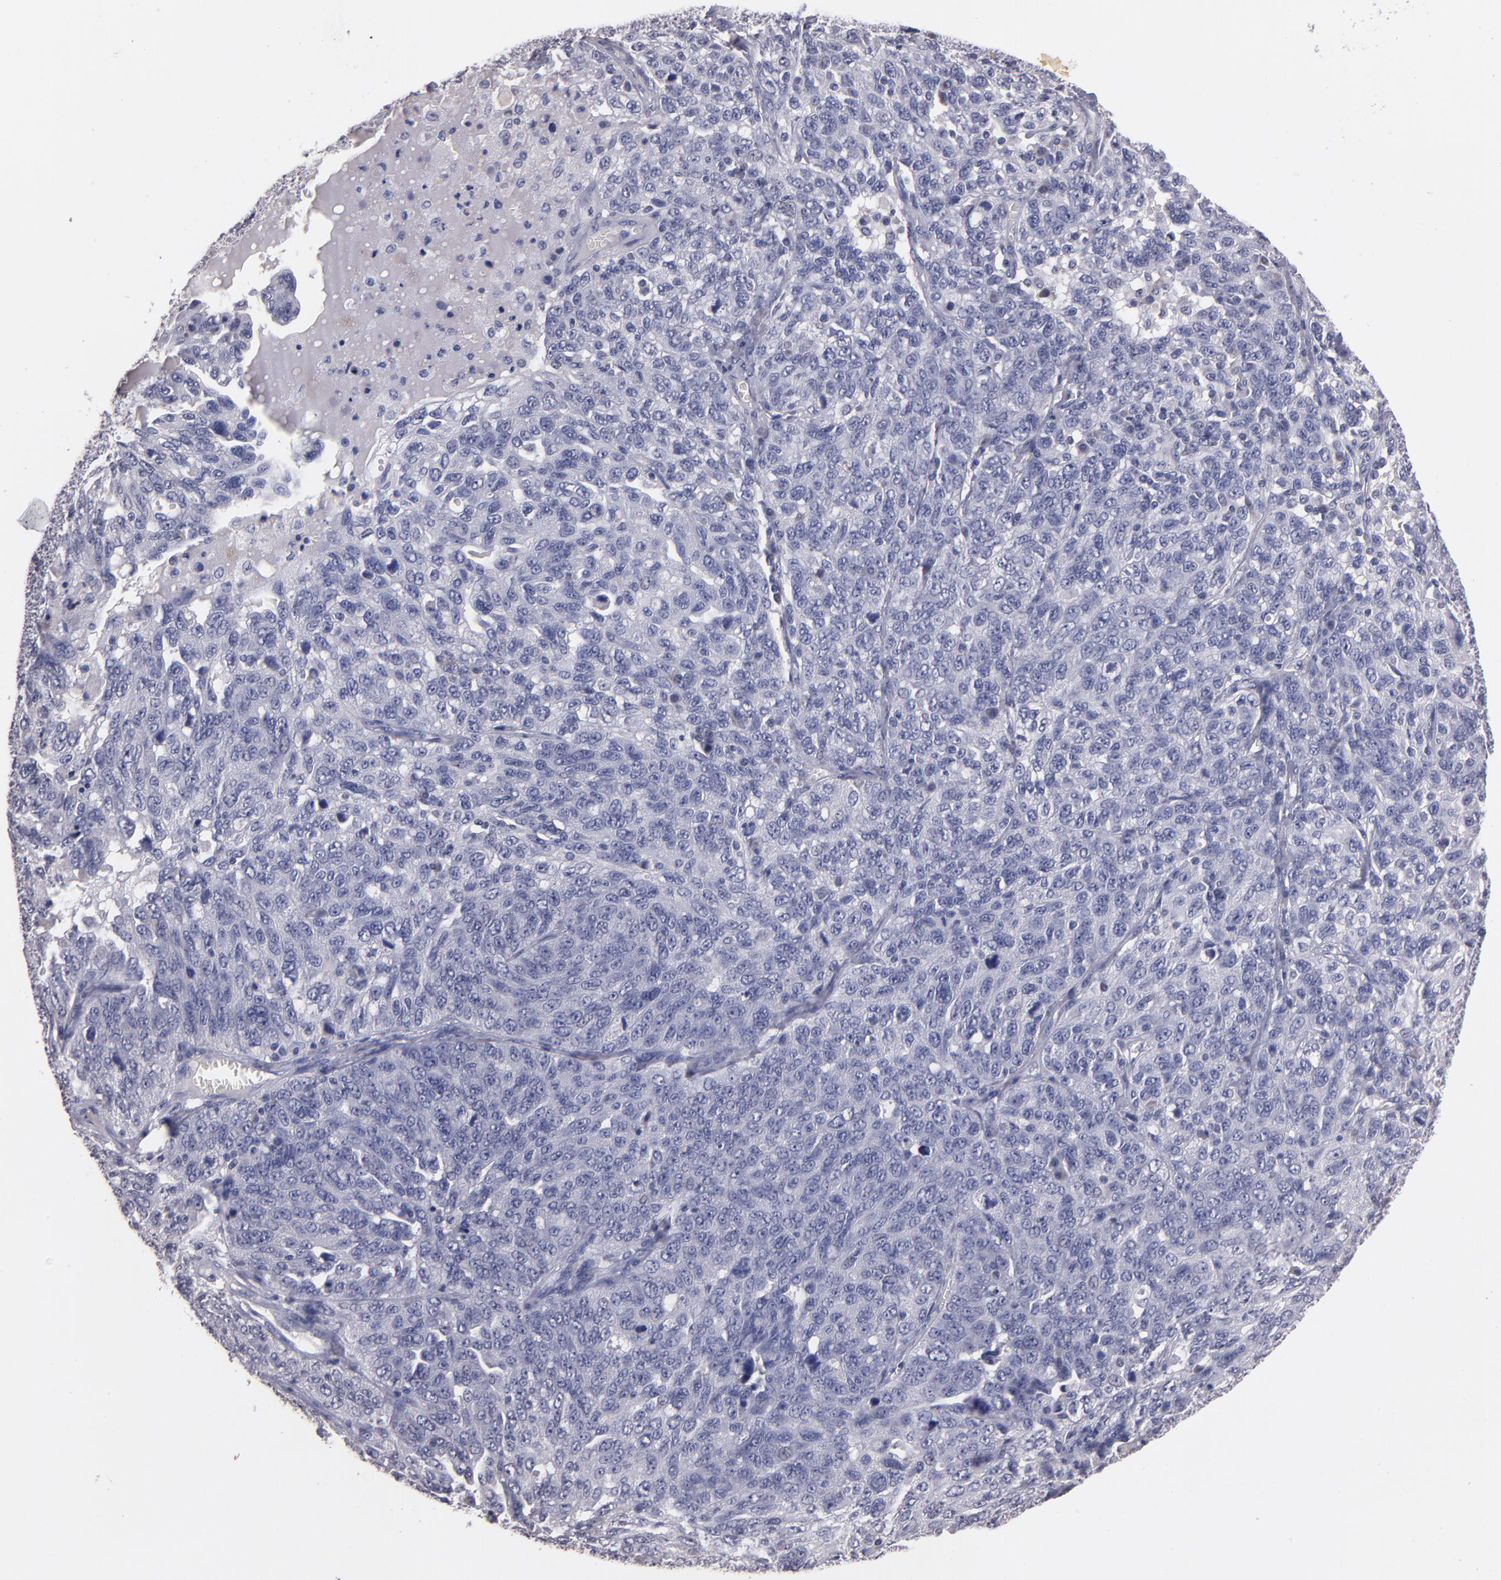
{"staining": {"intensity": "negative", "quantity": "none", "location": "none"}, "tissue": "ovarian cancer", "cell_type": "Tumor cells", "image_type": "cancer", "snomed": [{"axis": "morphology", "description": "Cystadenocarcinoma, serous, NOS"}, {"axis": "topography", "description": "Ovary"}], "caption": "Immunohistochemistry (IHC) of serous cystadenocarcinoma (ovarian) demonstrates no expression in tumor cells.", "gene": "SOX10", "patient": {"sex": "female", "age": 71}}